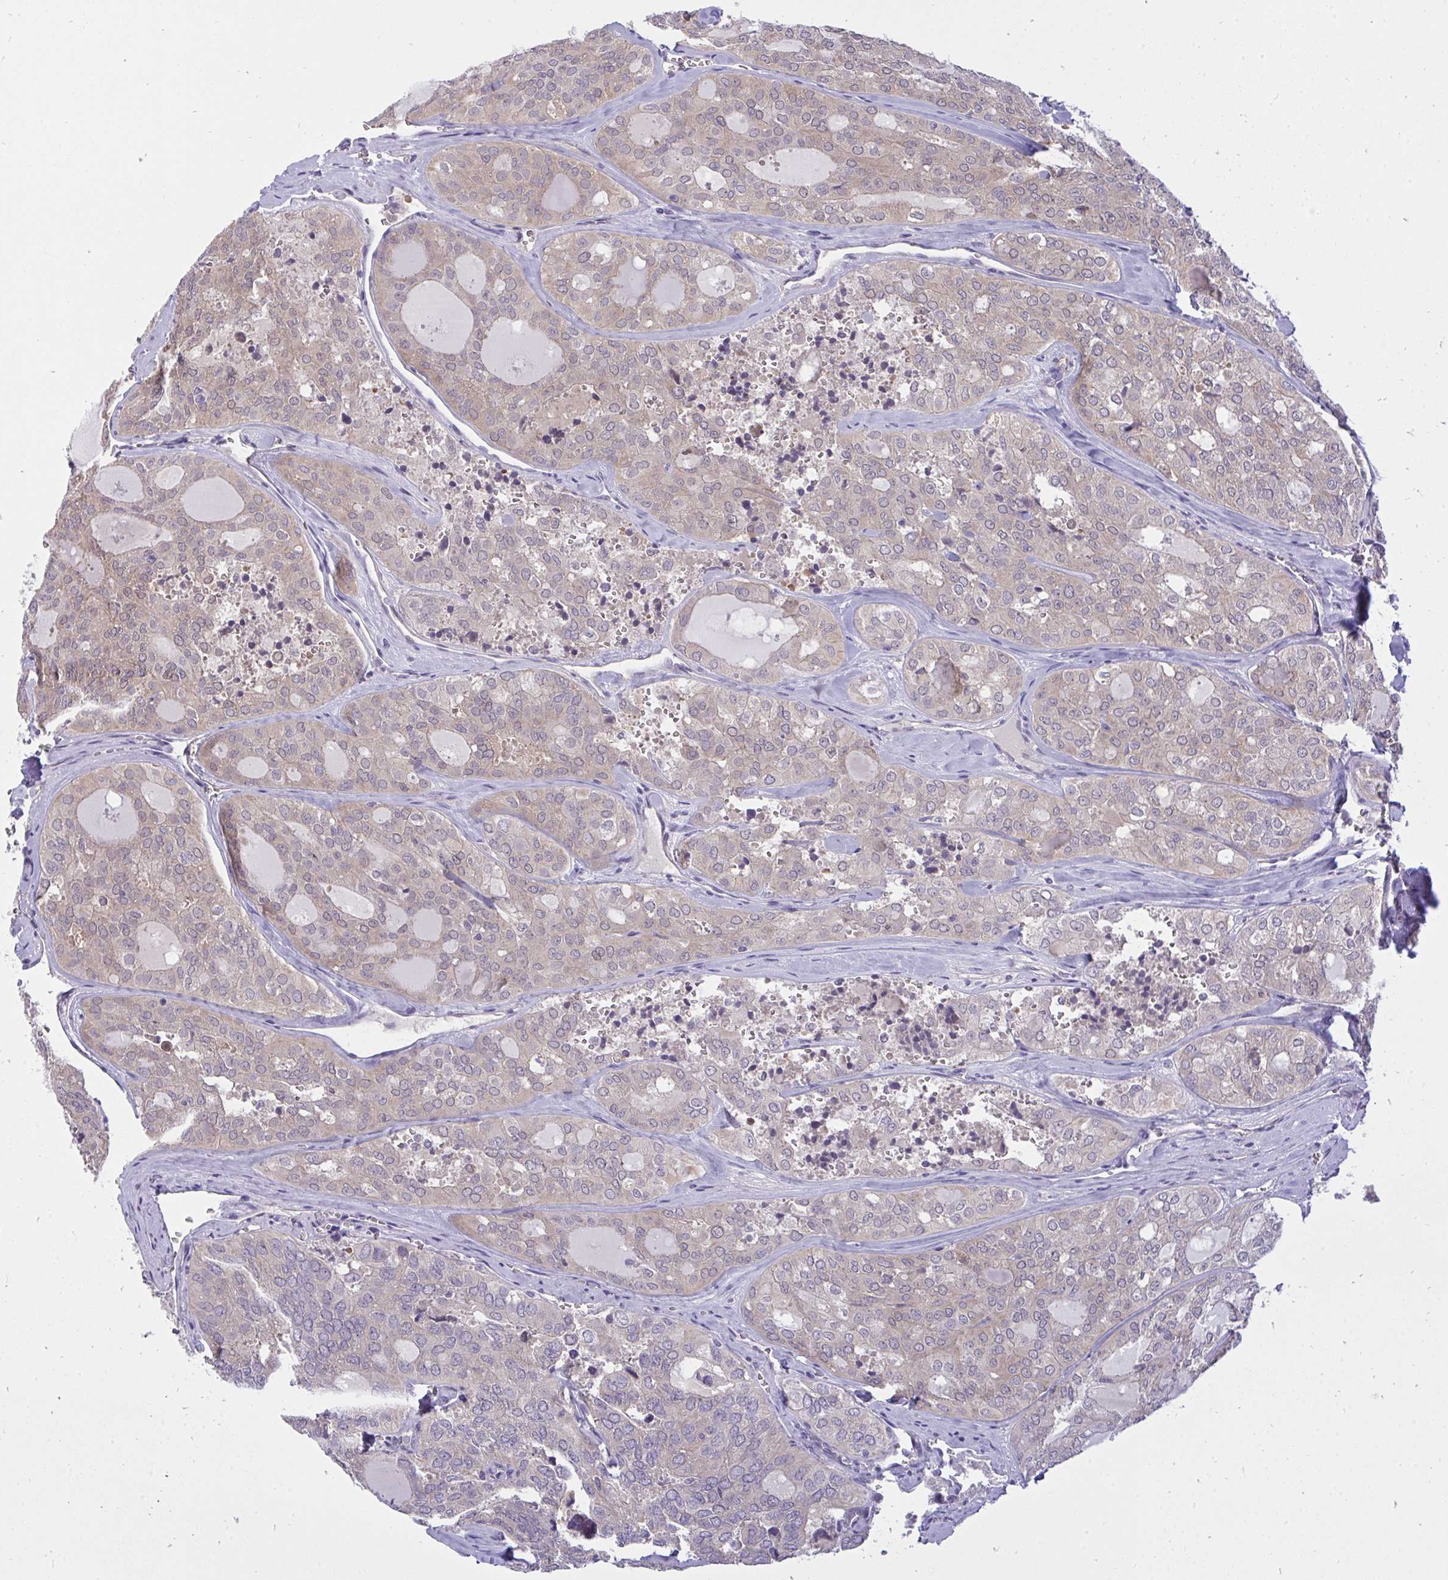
{"staining": {"intensity": "weak", "quantity": ">75%", "location": "cytoplasmic/membranous"}, "tissue": "thyroid cancer", "cell_type": "Tumor cells", "image_type": "cancer", "snomed": [{"axis": "morphology", "description": "Follicular adenoma carcinoma, NOS"}, {"axis": "topography", "description": "Thyroid gland"}], "caption": "A brown stain labels weak cytoplasmic/membranous staining of a protein in thyroid cancer (follicular adenoma carcinoma) tumor cells. The staining is performed using DAB (3,3'-diaminobenzidine) brown chromogen to label protein expression. The nuclei are counter-stained blue using hematoxylin.", "gene": "C19orf54", "patient": {"sex": "male", "age": 75}}